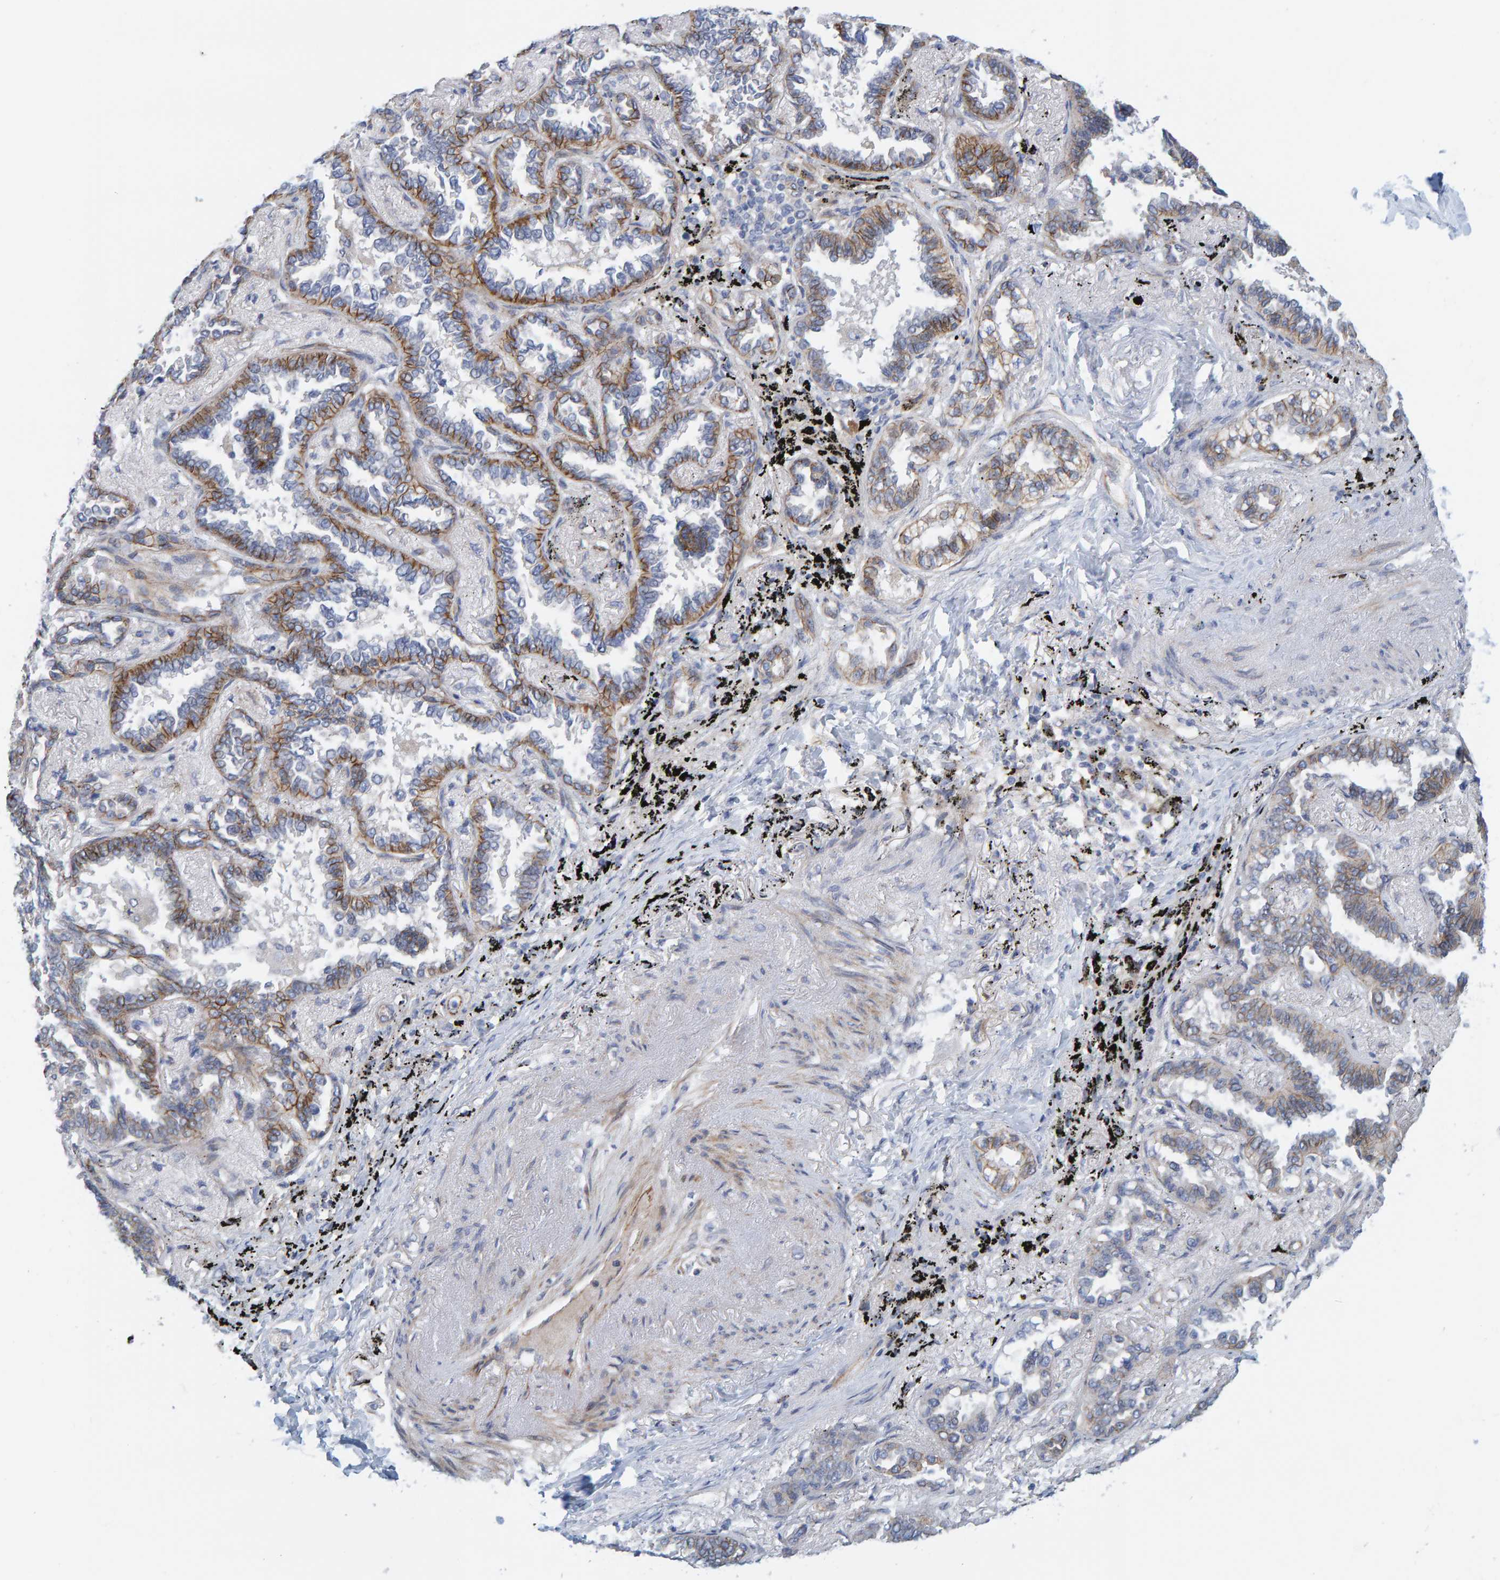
{"staining": {"intensity": "moderate", "quantity": "<25%", "location": "cytoplasmic/membranous"}, "tissue": "lung cancer", "cell_type": "Tumor cells", "image_type": "cancer", "snomed": [{"axis": "morphology", "description": "Adenocarcinoma, NOS"}, {"axis": "topography", "description": "Lung"}], "caption": "IHC photomicrograph of lung adenocarcinoma stained for a protein (brown), which displays low levels of moderate cytoplasmic/membranous expression in about <25% of tumor cells.", "gene": "KRBA2", "patient": {"sex": "male", "age": 59}}